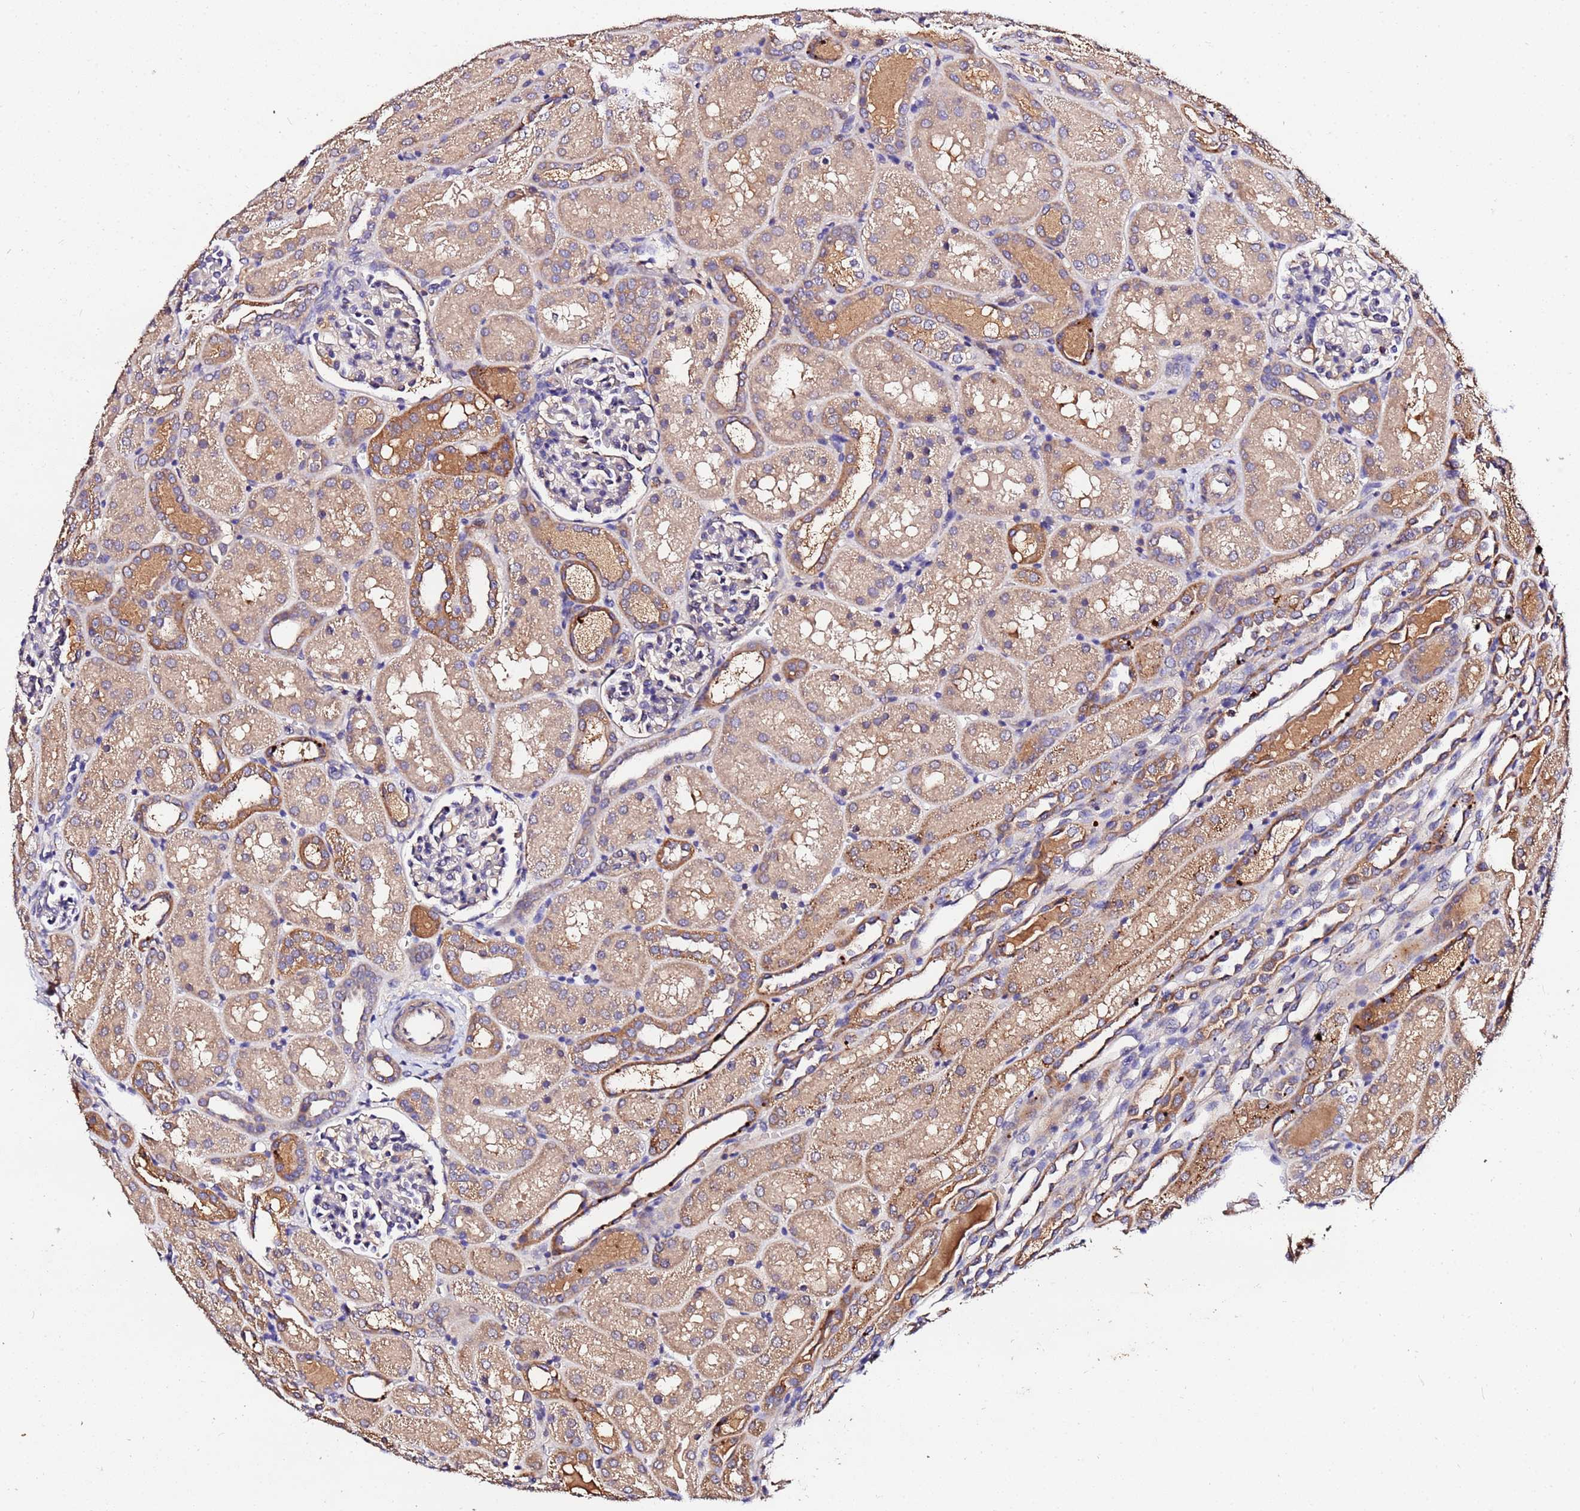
{"staining": {"intensity": "negative", "quantity": "none", "location": "none"}, "tissue": "kidney", "cell_type": "Cells in glomeruli", "image_type": "normal", "snomed": [{"axis": "morphology", "description": "Normal tissue, NOS"}, {"axis": "topography", "description": "Kidney"}], "caption": "Cells in glomeruli are negative for brown protein staining in normal kidney. The staining was performed using DAB to visualize the protein expression in brown, while the nuclei were stained in blue with hematoxylin (Magnification: 20x).", "gene": "MTERF1", "patient": {"sex": "male", "age": 1}}